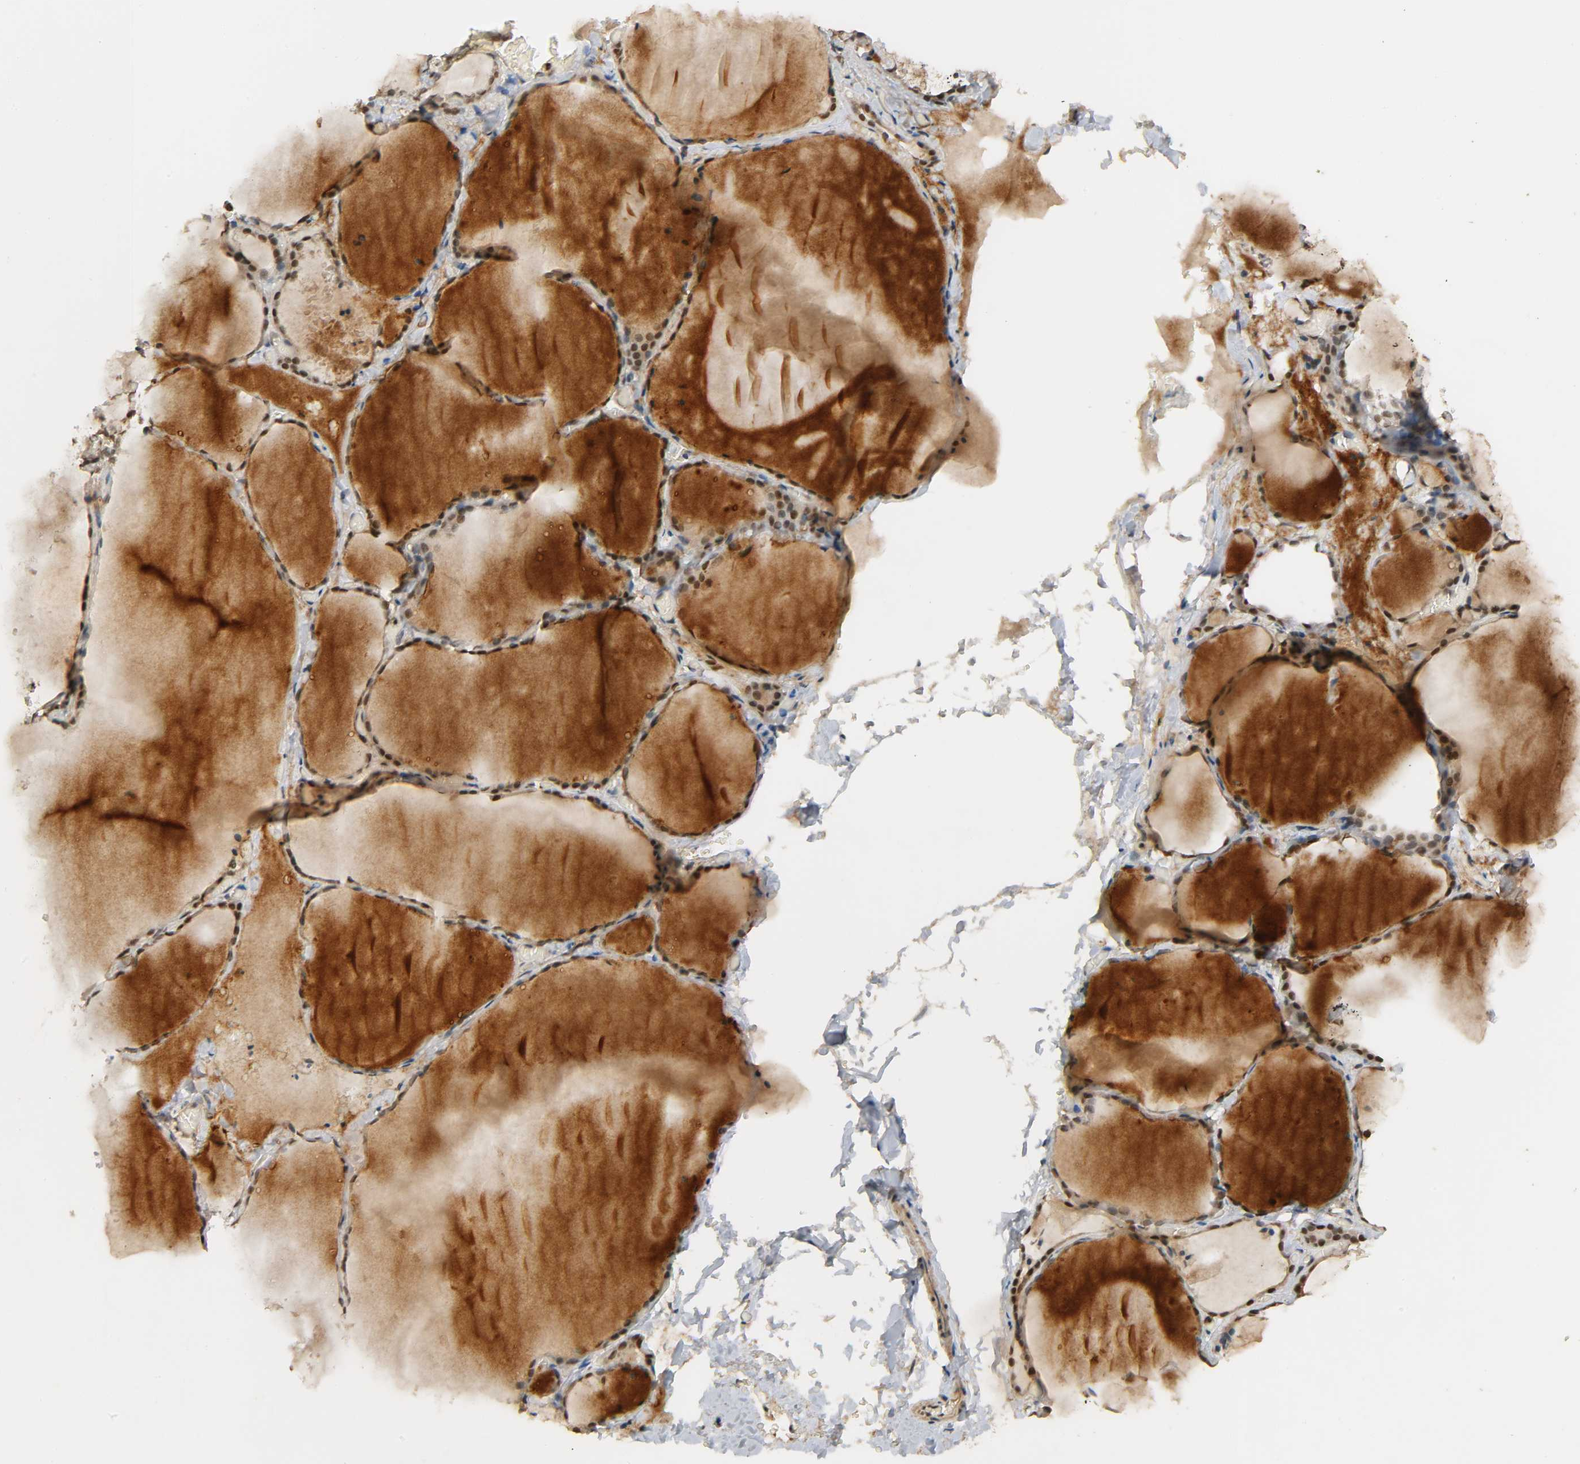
{"staining": {"intensity": "moderate", "quantity": ">75%", "location": "cytoplasmic/membranous,nuclear"}, "tissue": "thyroid gland", "cell_type": "Glandular cells", "image_type": "normal", "snomed": [{"axis": "morphology", "description": "Normal tissue, NOS"}, {"axis": "topography", "description": "Thyroid gland"}], "caption": "Moderate cytoplasmic/membranous,nuclear protein staining is identified in approximately >75% of glandular cells in thyroid gland. (brown staining indicates protein expression, while blue staining denotes nuclei).", "gene": "ZFPM2", "patient": {"sex": "female", "age": 22}}